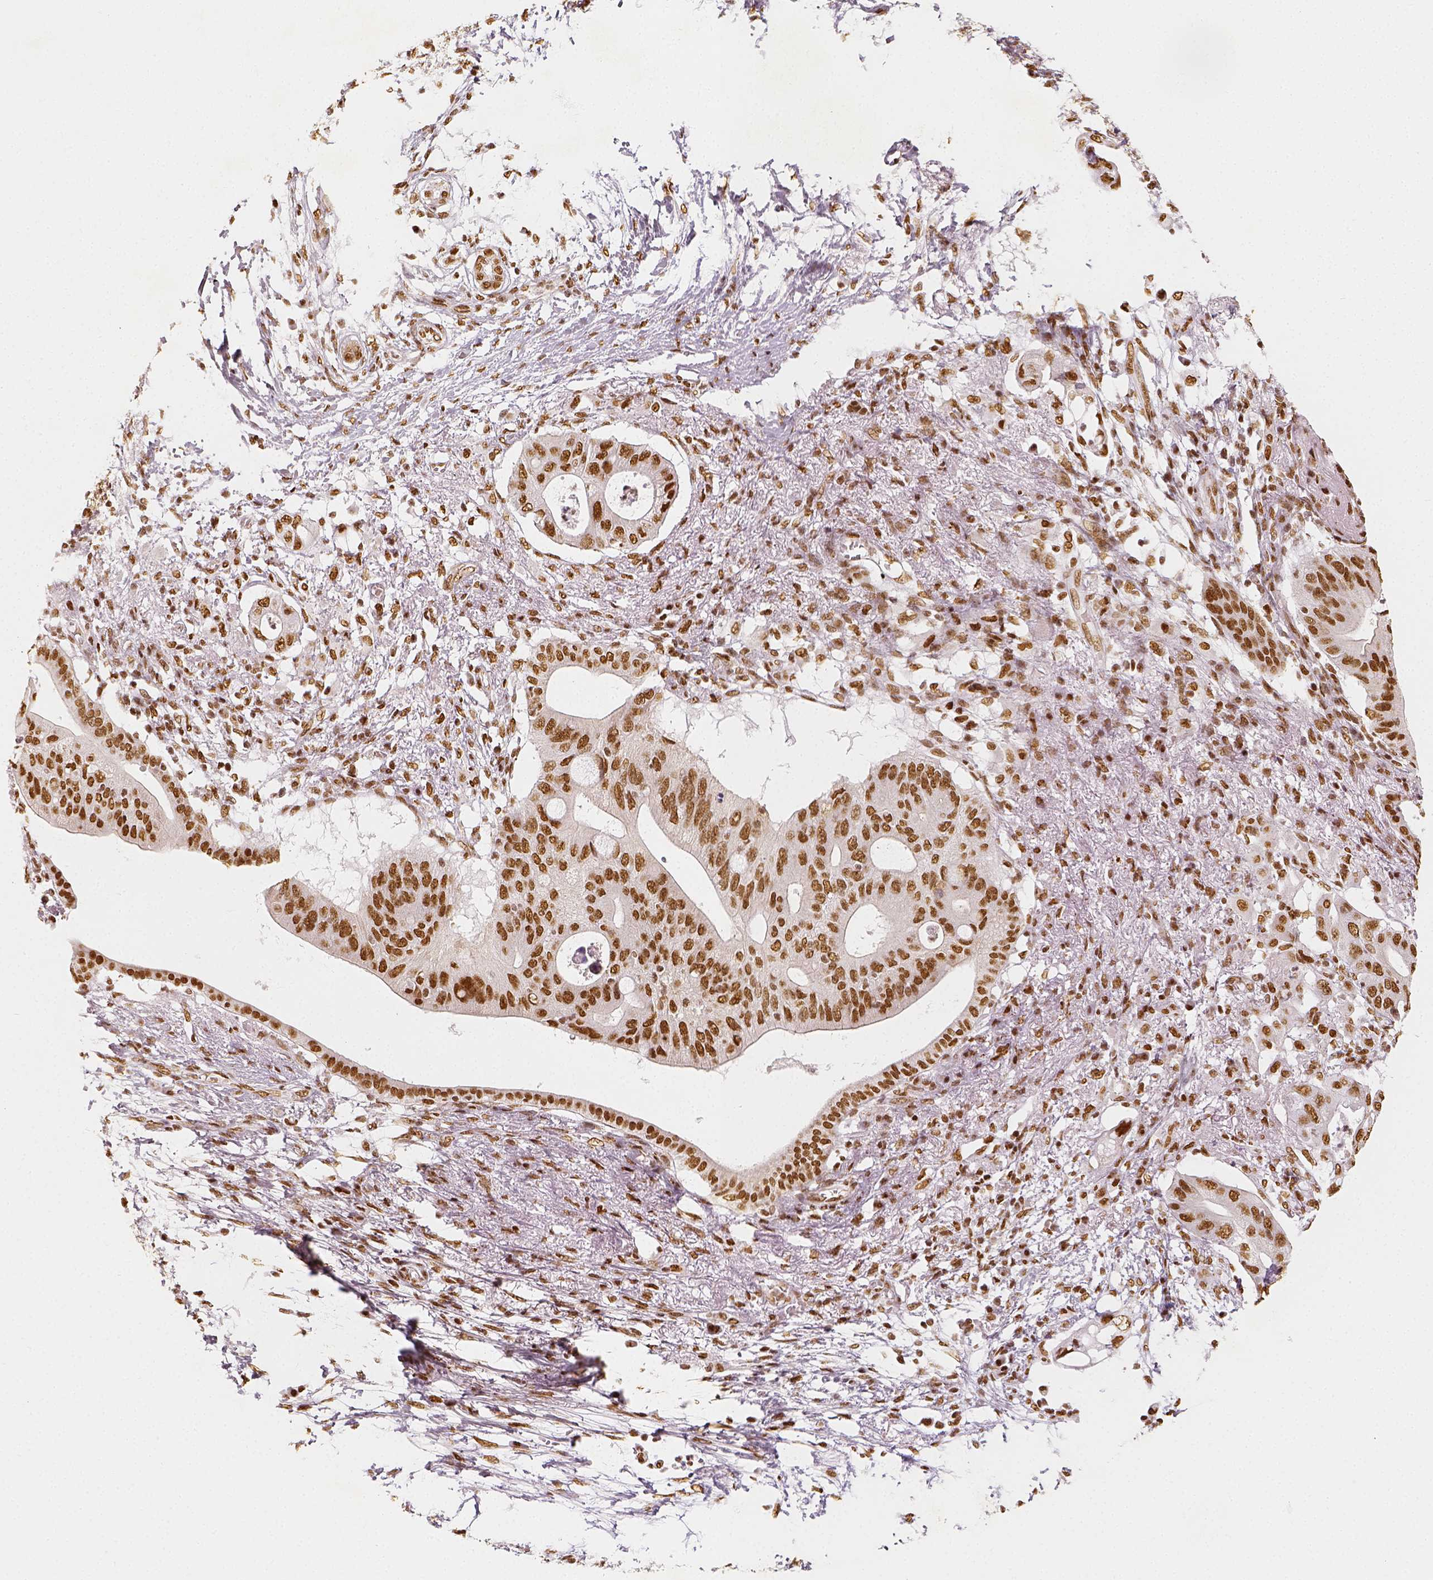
{"staining": {"intensity": "moderate", "quantity": ">75%", "location": "nuclear"}, "tissue": "pancreatic cancer", "cell_type": "Tumor cells", "image_type": "cancer", "snomed": [{"axis": "morphology", "description": "Adenocarcinoma, NOS"}, {"axis": "topography", "description": "Pancreas"}], "caption": "Brown immunohistochemical staining in pancreatic cancer (adenocarcinoma) displays moderate nuclear positivity in about >75% of tumor cells.", "gene": "KDM5B", "patient": {"sex": "female", "age": 72}}